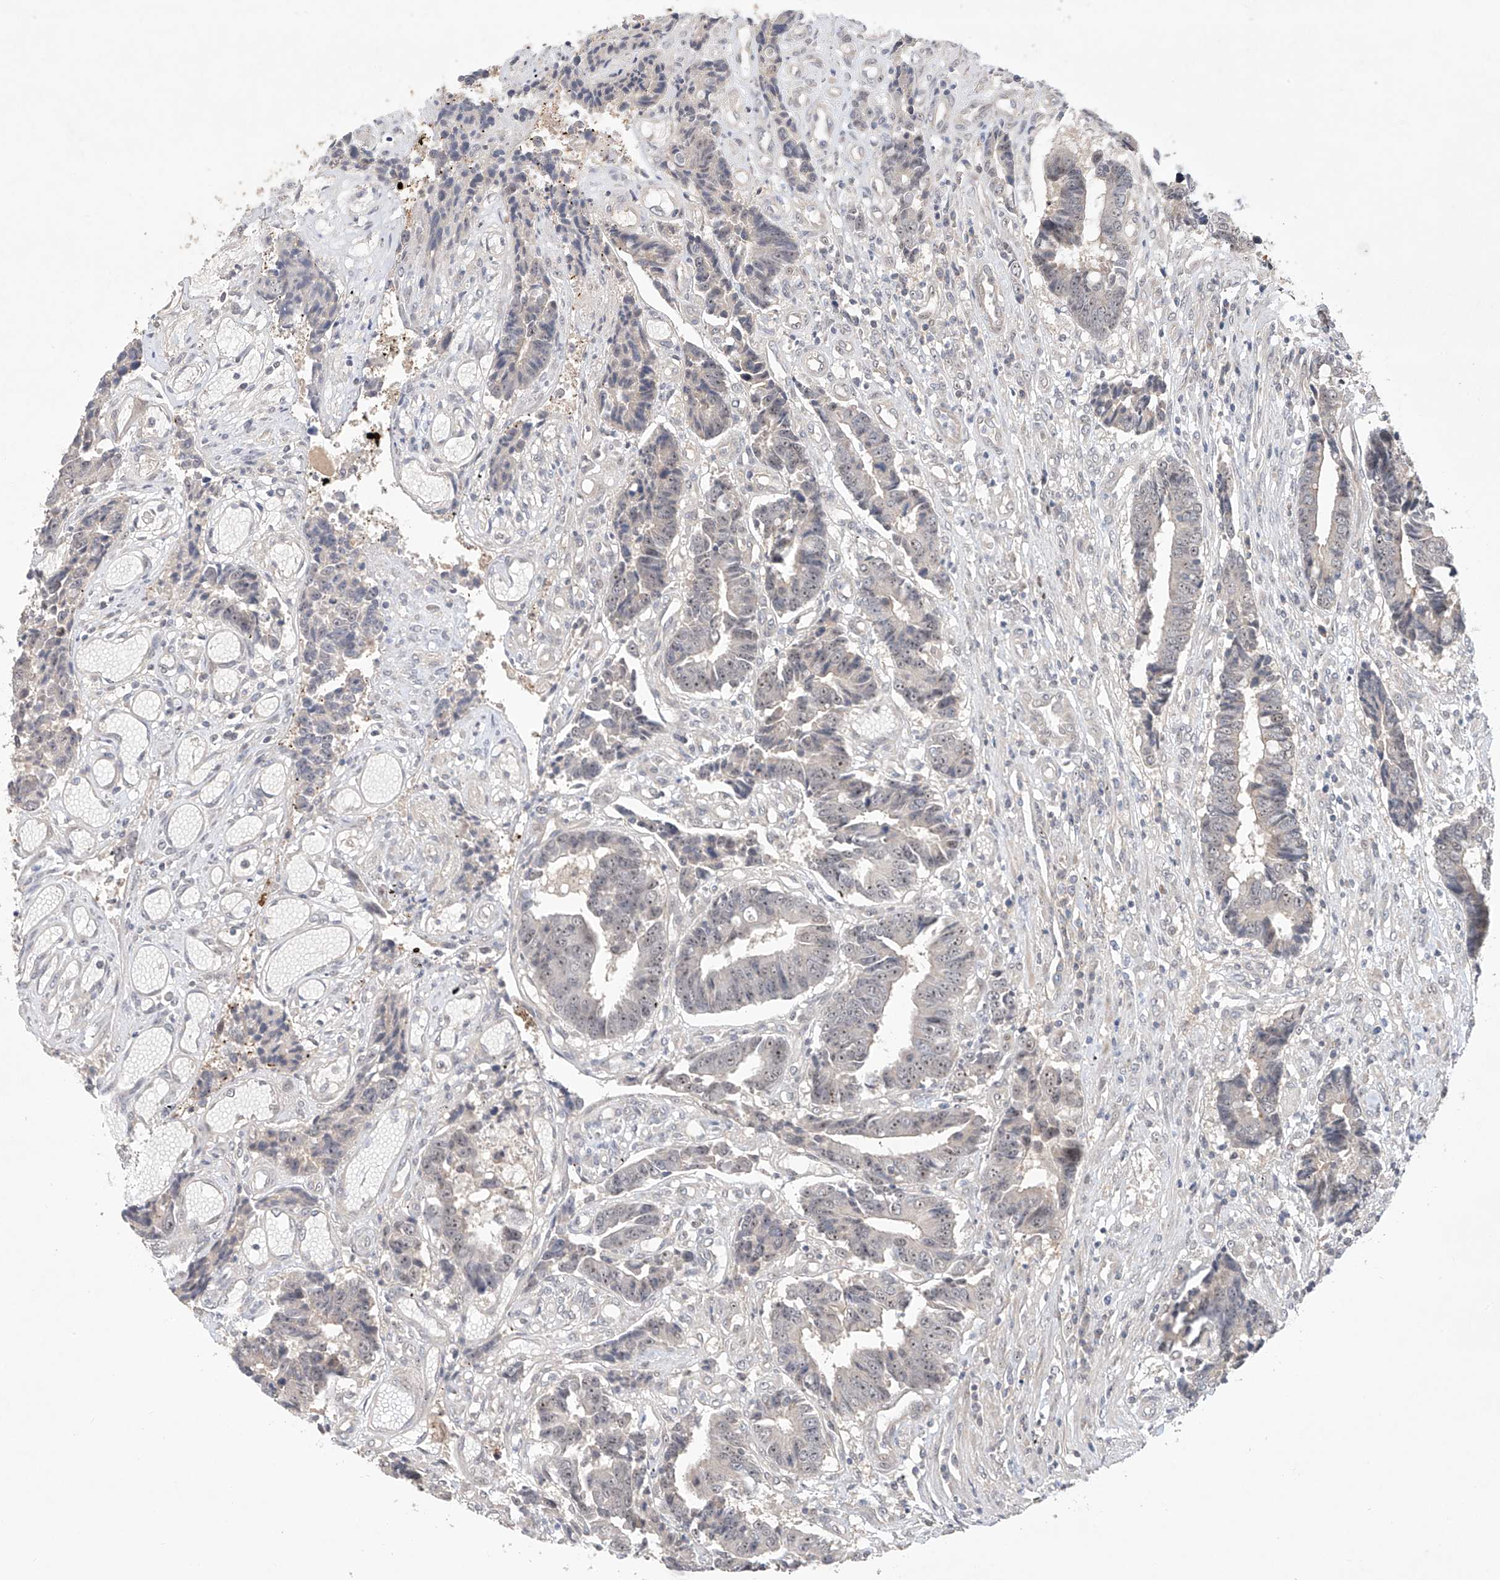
{"staining": {"intensity": "negative", "quantity": "none", "location": "none"}, "tissue": "colorectal cancer", "cell_type": "Tumor cells", "image_type": "cancer", "snomed": [{"axis": "morphology", "description": "Adenocarcinoma, NOS"}, {"axis": "topography", "description": "Rectum"}], "caption": "The micrograph demonstrates no significant expression in tumor cells of adenocarcinoma (colorectal).", "gene": "TASP1", "patient": {"sex": "male", "age": 84}}